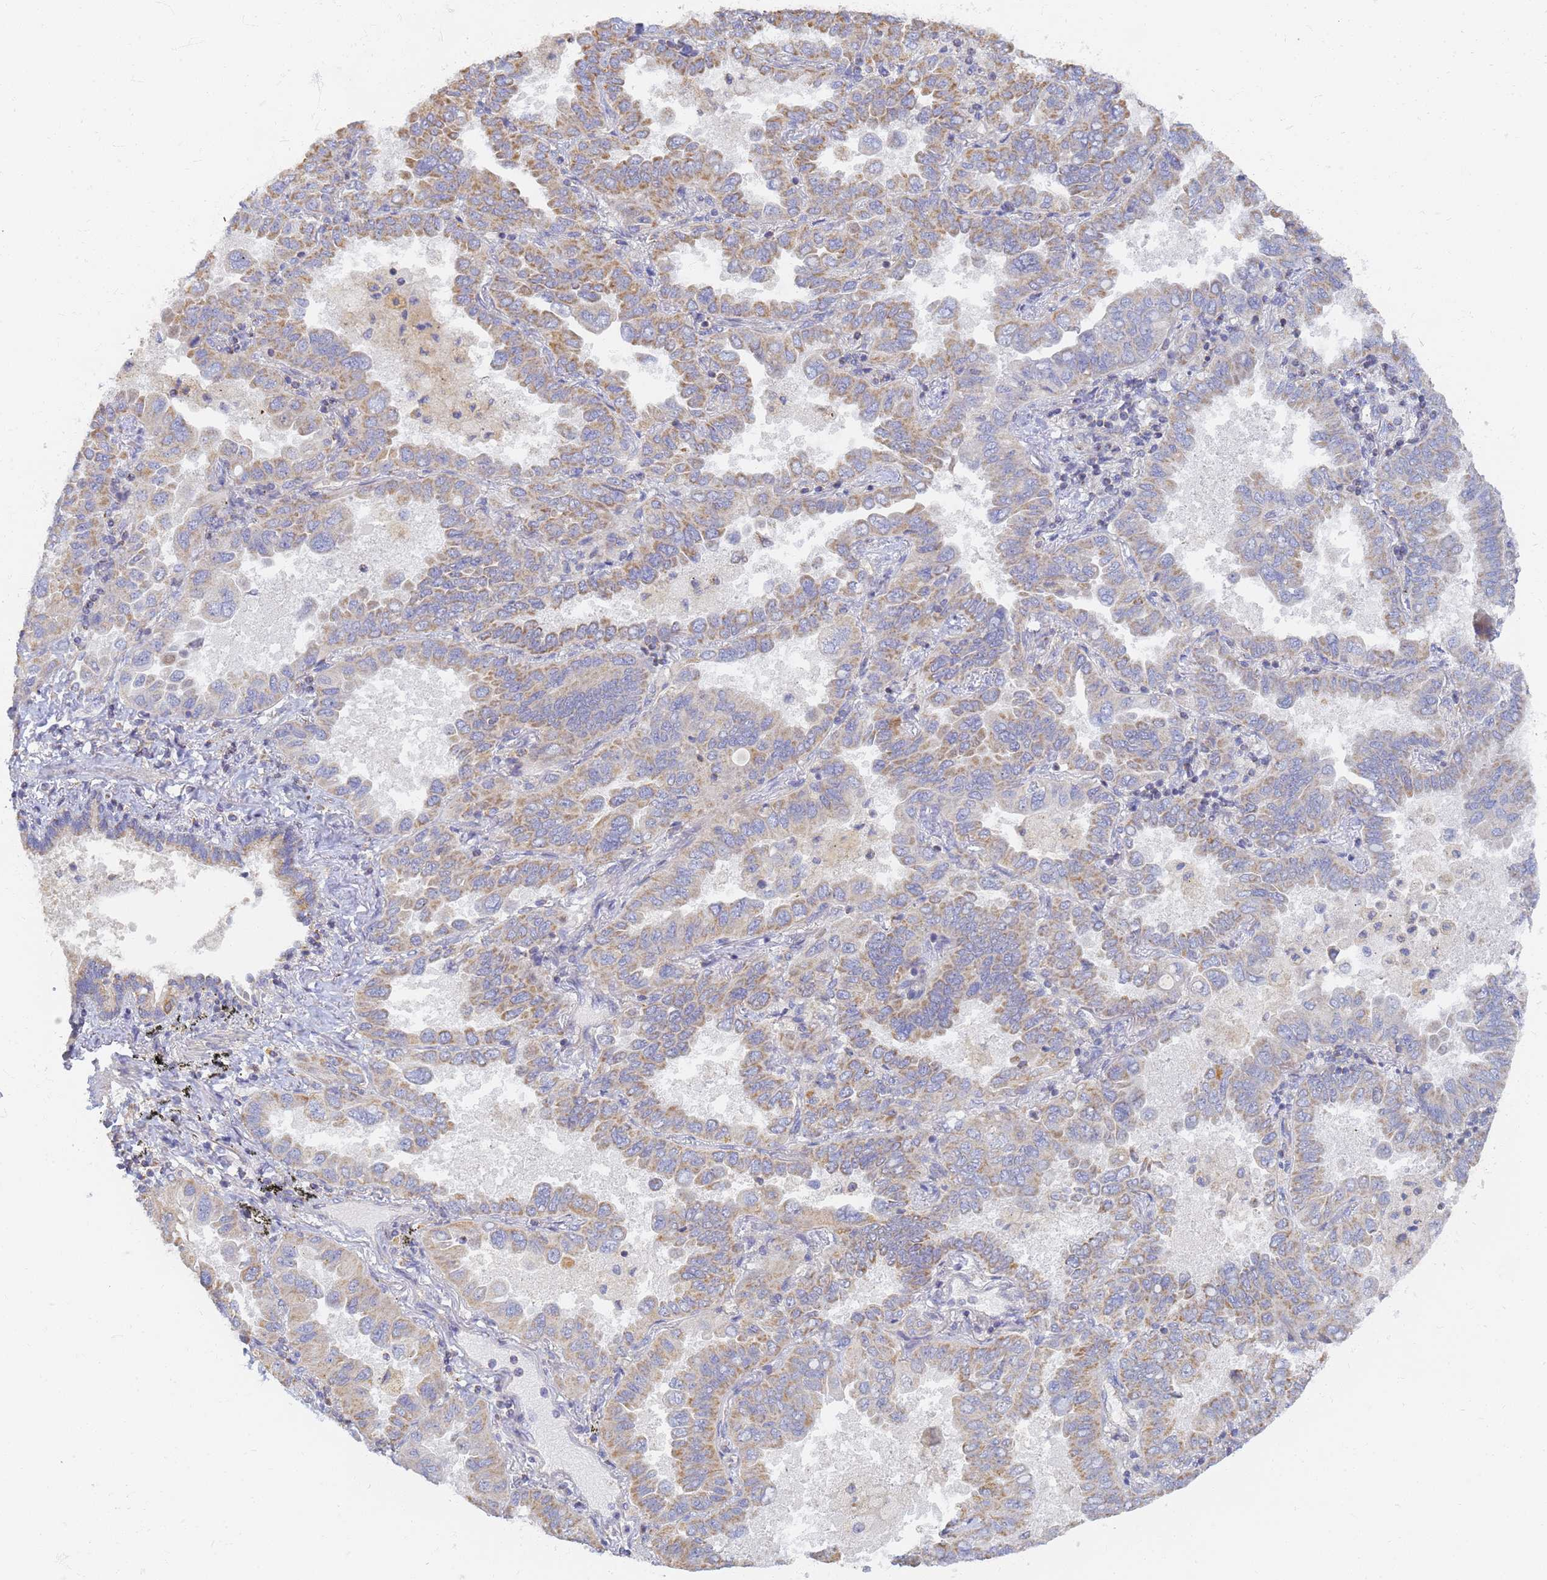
{"staining": {"intensity": "moderate", "quantity": "25%-75%", "location": "cytoplasmic/membranous"}, "tissue": "lung cancer", "cell_type": "Tumor cells", "image_type": "cancer", "snomed": [{"axis": "morphology", "description": "Adenocarcinoma, NOS"}, {"axis": "topography", "description": "Lung"}], "caption": "About 25%-75% of tumor cells in human lung cancer (adenocarcinoma) show moderate cytoplasmic/membranous protein expression as visualized by brown immunohistochemical staining.", "gene": "UTP23", "patient": {"sex": "male", "age": 64}}